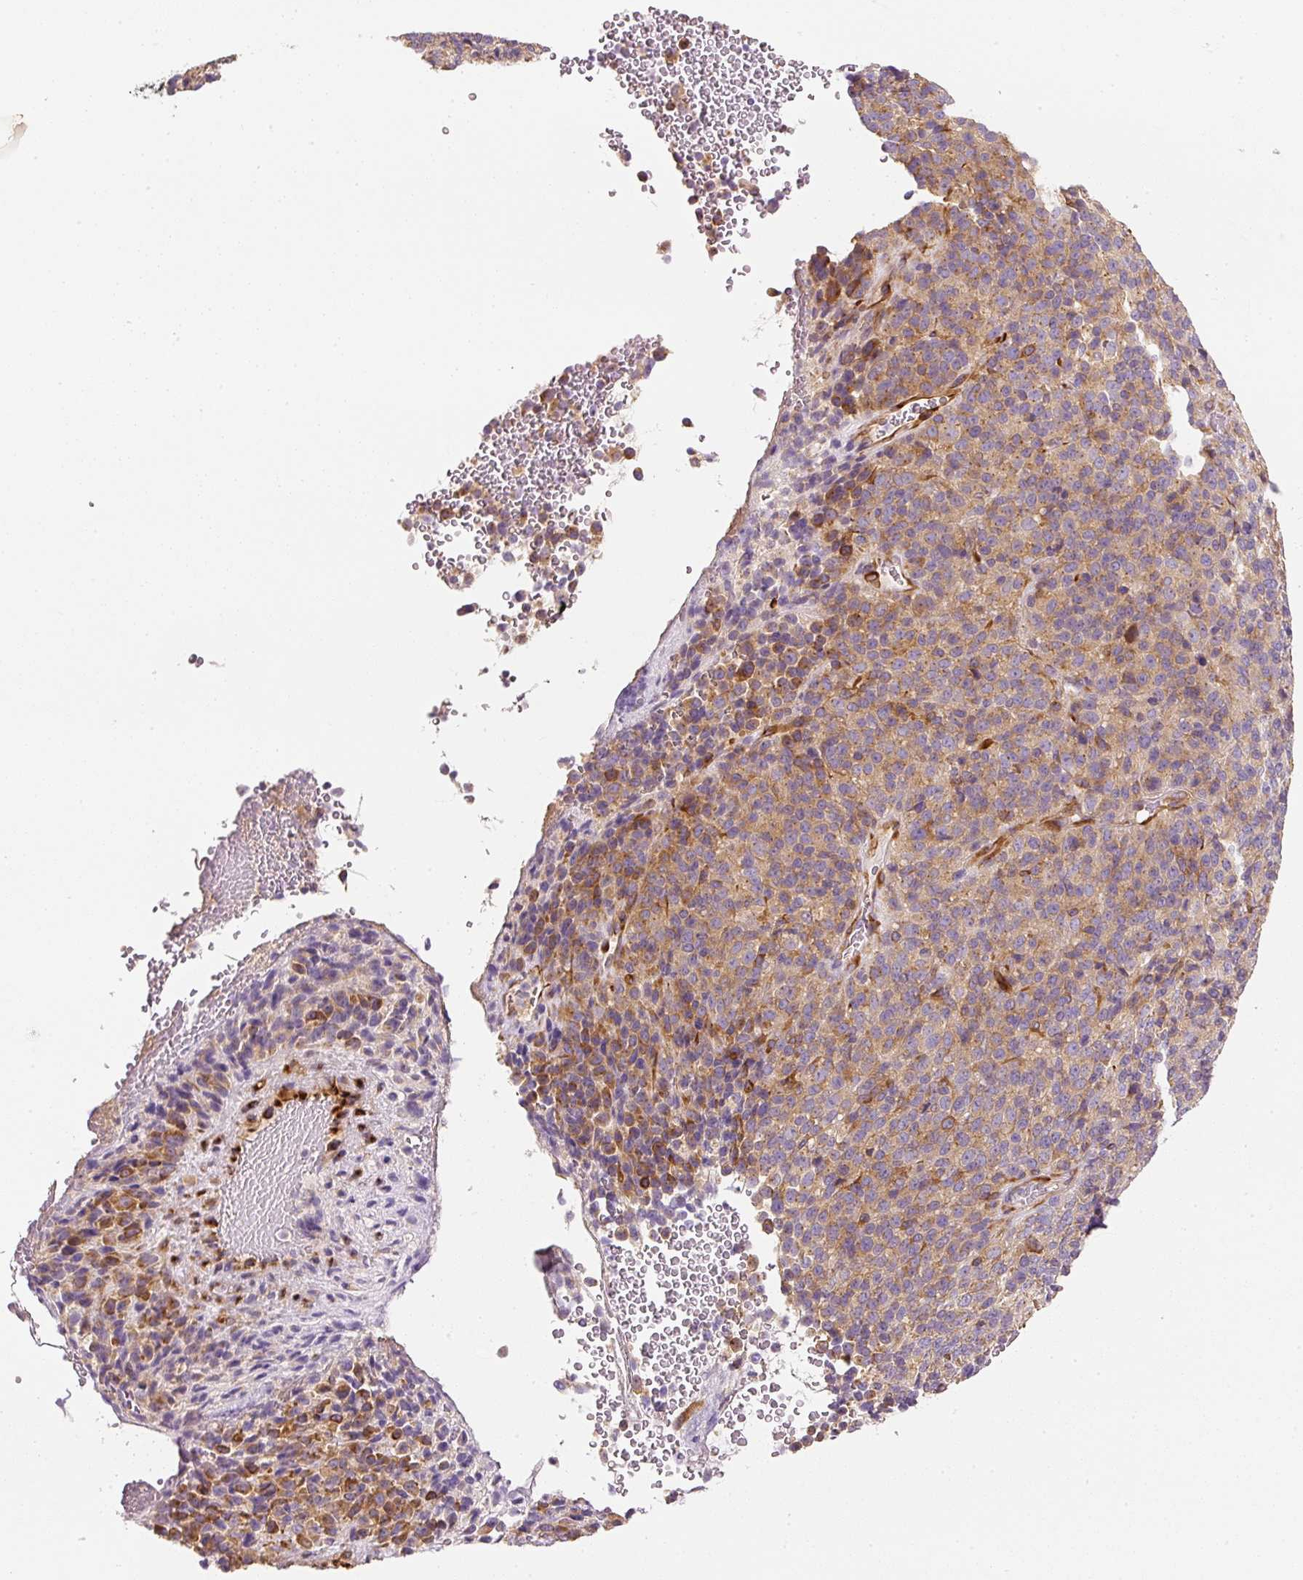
{"staining": {"intensity": "moderate", "quantity": ">75%", "location": "cytoplasmic/membranous"}, "tissue": "melanoma", "cell_type": "Tumor cells", "image_type": "cancer", "snomed": [{"axis": "morphology", "description": "Malignant melanoma, Metastatic site"}, {"axis": "topography", "description": "Brain"}], "caption": "IHC image of neoplastic tissue: human melanoma stained using immunohistochemistry (IHC) demonstrates medium levels of moderate protein expression localized specifically in the cytoplasmic/membranous of tumor cells, appearing as a cytoplasmic/membranous brown color.", "gene": "RNF167", "patient": {"sex": "female", "age": 56}}